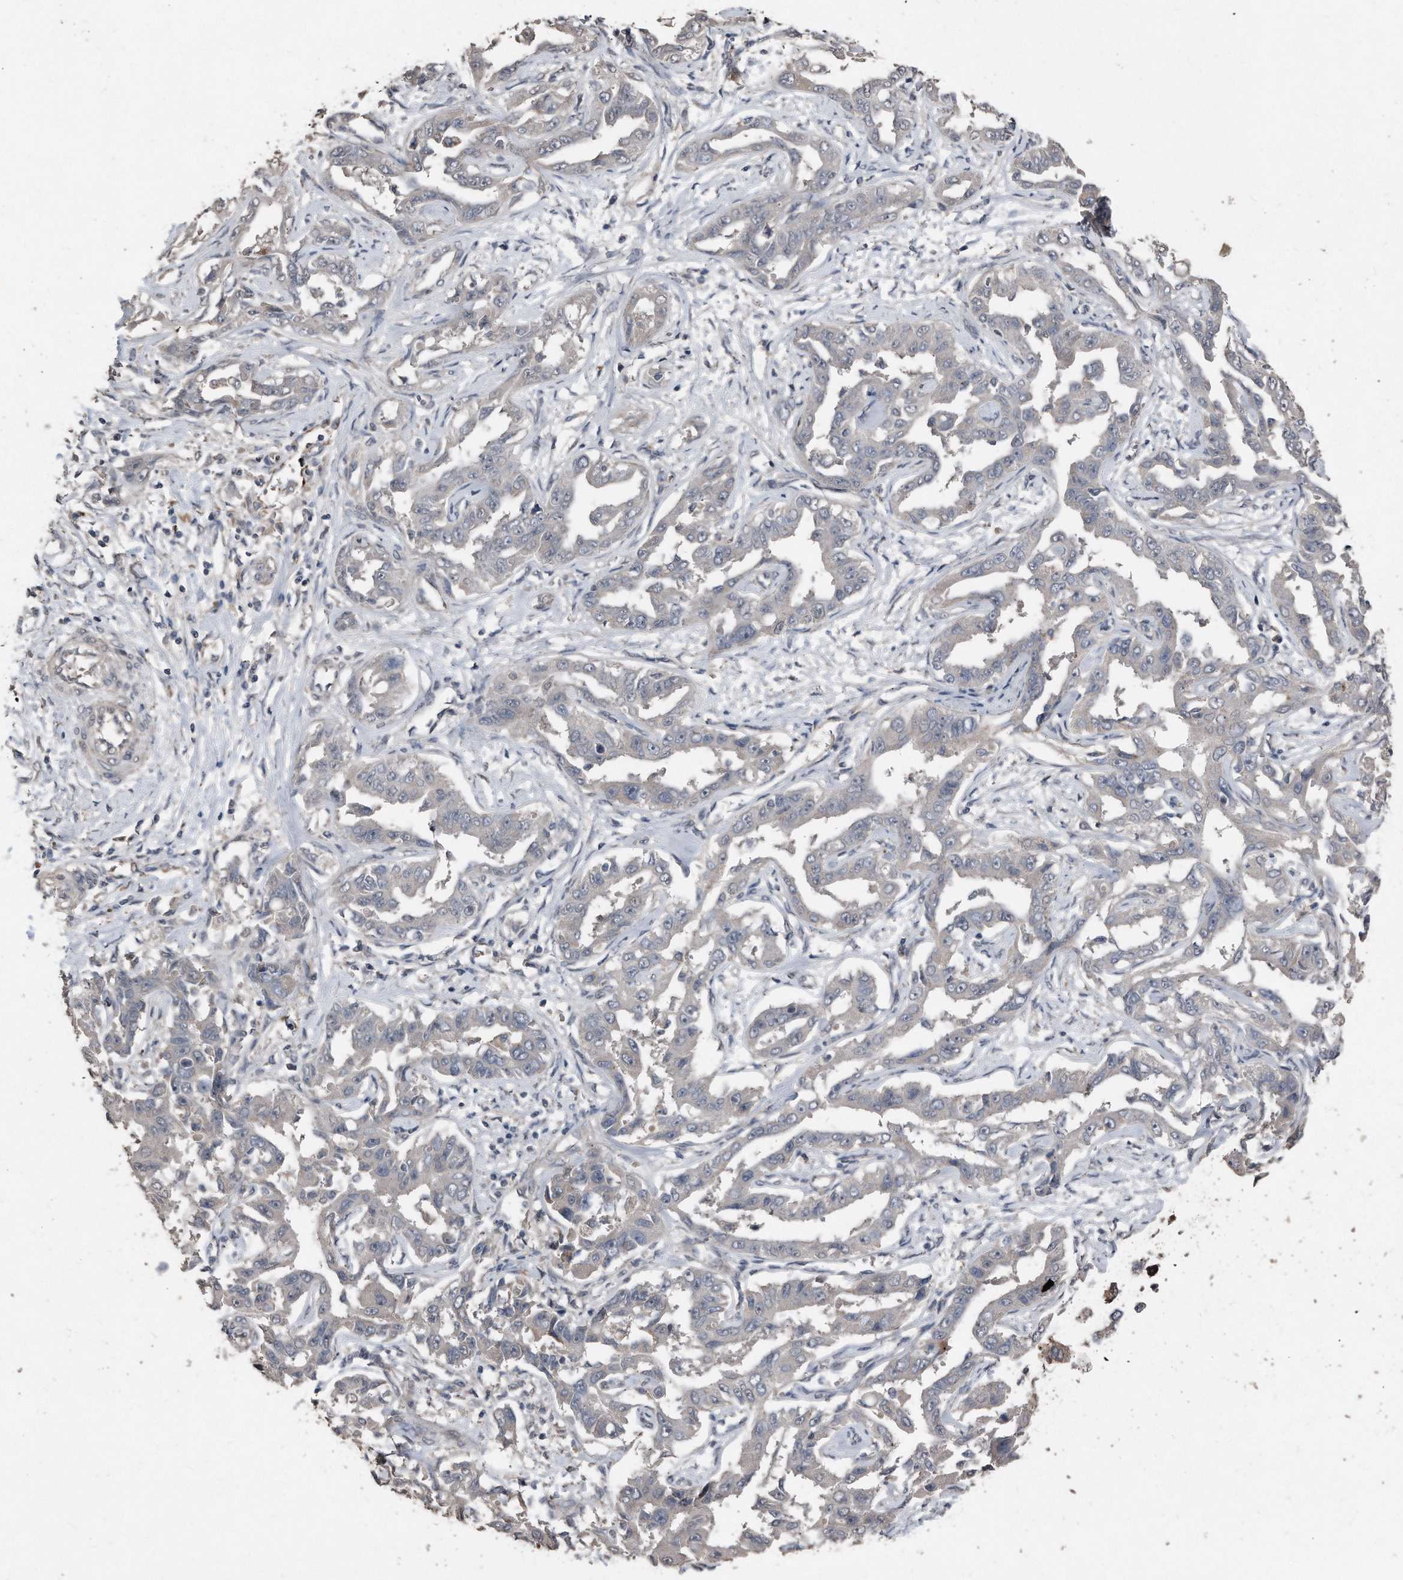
{"staining": {"intensity": "negative", "quantity": "none", "location": "none"}, "tissue": "liver cancer", "cell_type": "Tumor cells", "image_type": "cancer", "snomed": [{"axis": "morphology", "description": "Cholangiocarcinoma"}, {"axis": "topography", "description": "Liver"}], "caption": "IHC image of neoplastic tissue: human liver cancer (cholangiocarcinoma) stained with DAB (3,3'-diaminobenzidine) demonstrates no significant protein staining in tumor cells. (DAB immunohistochemistry (IHC) with hematoxylin counter stain).", "gene": "ANKRD10", "patient": {"sex": "male", "age": 59}}